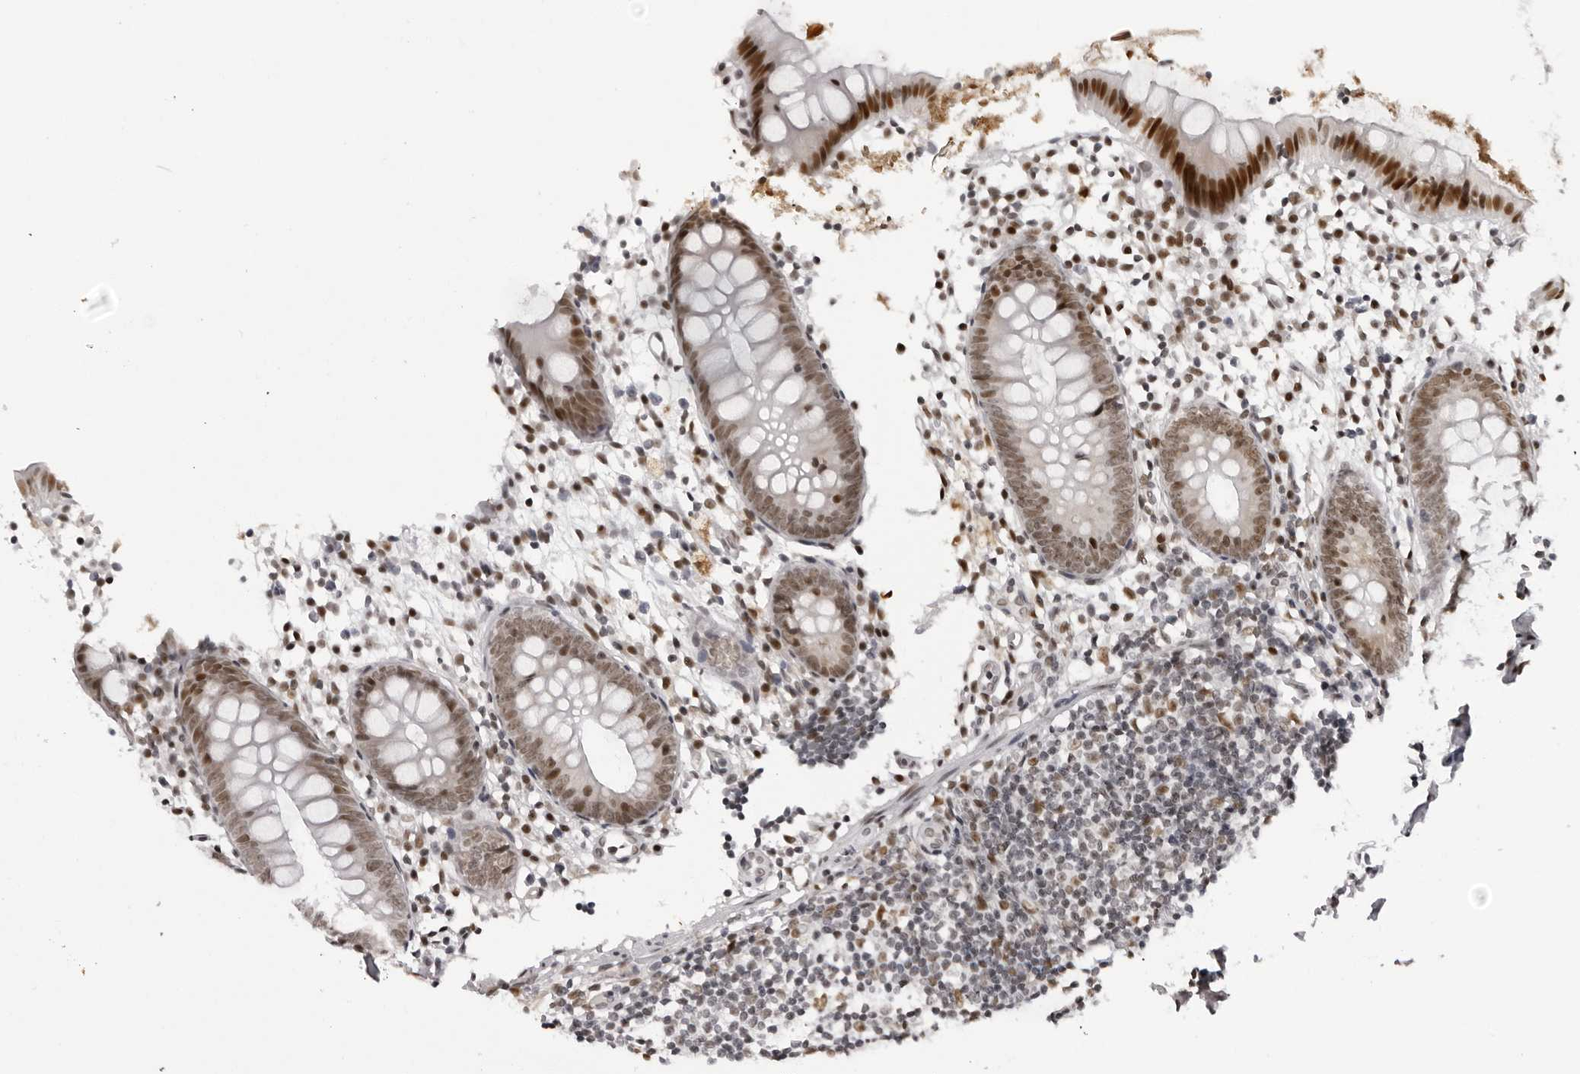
{"staining": {"intensity": "moderate", "quantity": "25%-75%", "location": "nuclear"}, "tissue": "appendix", "cell_type": "Glandular cells", "image_type": "normal", "snomed": [{"axis": "morphology", "description": "Normal tissue, NOS"}, {"axis": "topography", "description": "Appendix"}], "caption": "This photomicrograph demonstrates benign appendix stained with IHC to label a protein in brown. The nuclear of glandular cells show moderate positivity for the protein. Nuclei are counter-stained blue.", "gene": "HEXIM2", "patient": {"sex": "female", "age": 20}}